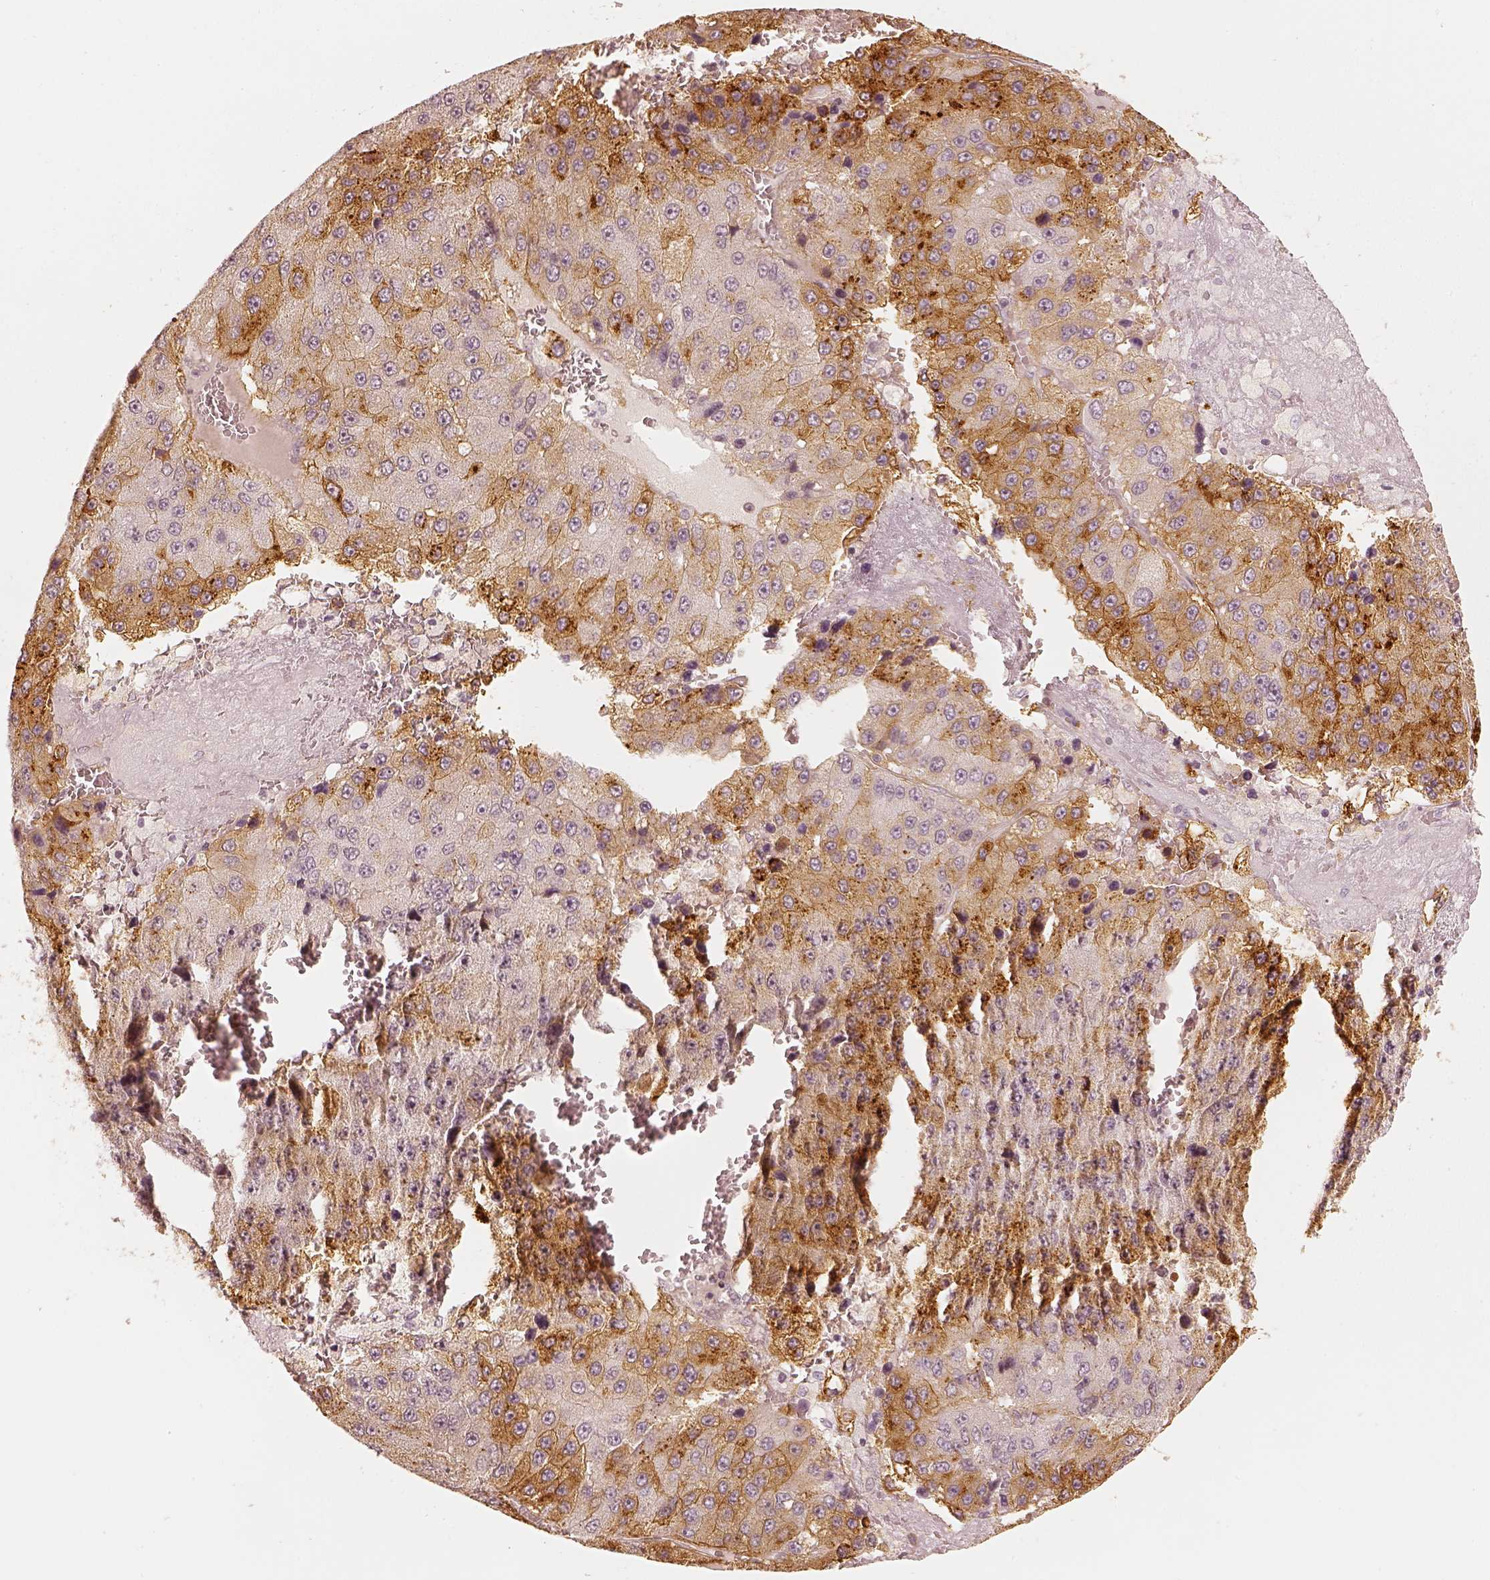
{"staining": {"intensity": "moderate", "quantity": "<25%", "location": "cytoplasmic/membranous"}, "tissue": "liver cancer", "cell_type": "Tumor cells", "image_type": "cancer", "snomed": [{"axis": "morphology", "description": "Carcinoma, Hepatocellular, NOS"}, {"axis": "topography", "description": "Liver"}], "caption": "IHC image of neoplastic tissue: liver hepatocellular carcinoma stained using immunohistochemistry (IHC) demonstrates low levels of moderate protein expression localized specifically in the cytoplasmic/membranous of tumor cells, appearing as a cytoplasmic/membranous brown color.", "gene": "GORASP2", "patient": {"sex": "female", "age": 73}}